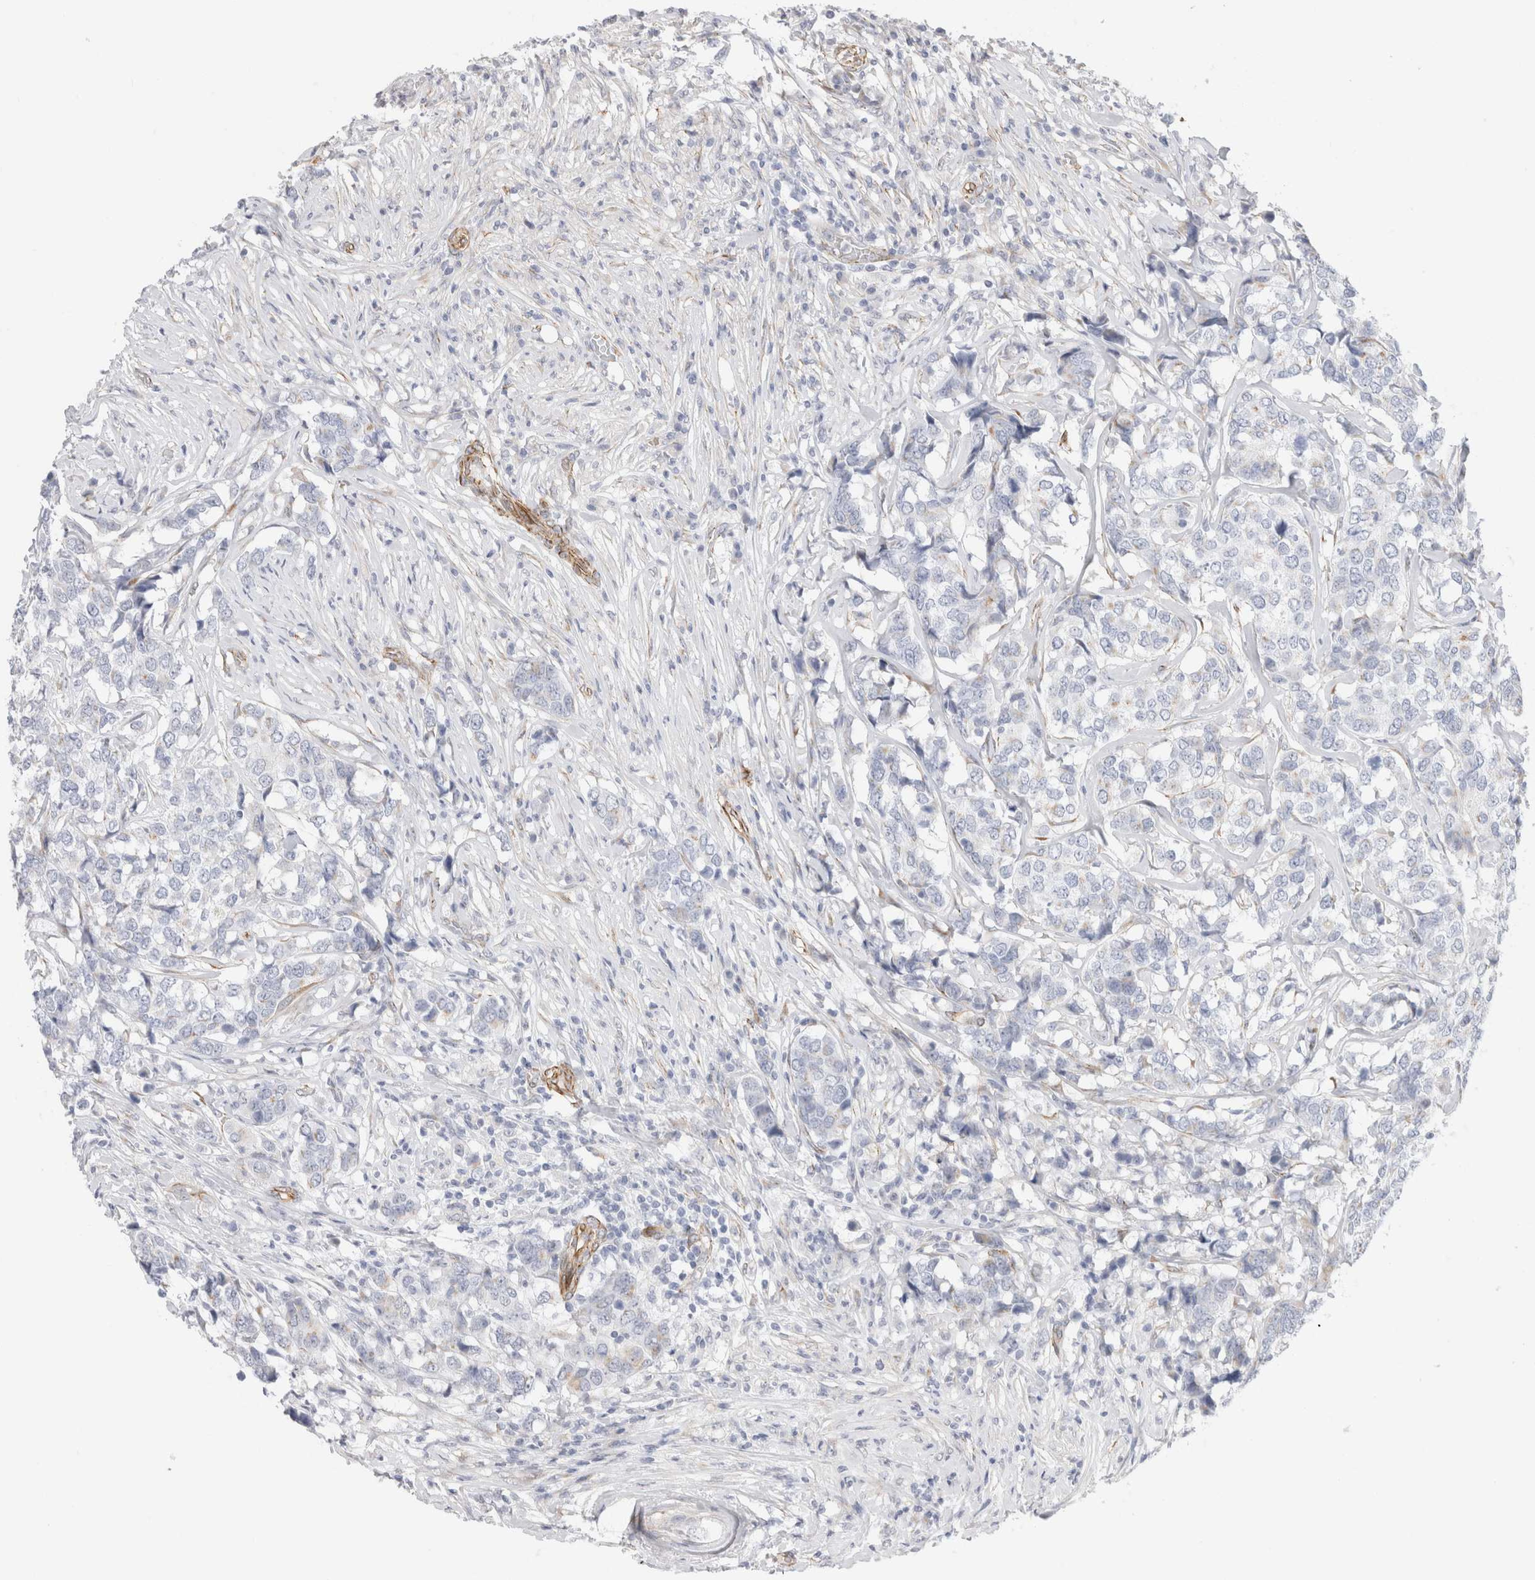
{"staining": {"intensity": "weak", "quantity": "25%-75%", "location": "cytoplasmic/membranous"}, "tissue": "breast cancer", "cell_type": "Tumor cells", "image_type": "cancer", "snomed": [{"axis": "morphology", "description": "Lobular carcinoma"}, {"axis": "topography", "description": "Breast"}], "caption": "Immunohistochemistry photomicrograph of breast cancer stained for a protein (brown), which reveals low levels of weak cytoplasmic/membranous staining in approximately 25%-75% of tumor cells.", "gene": "CAAP1", "patient": {"sex": "female", "age": 59}}